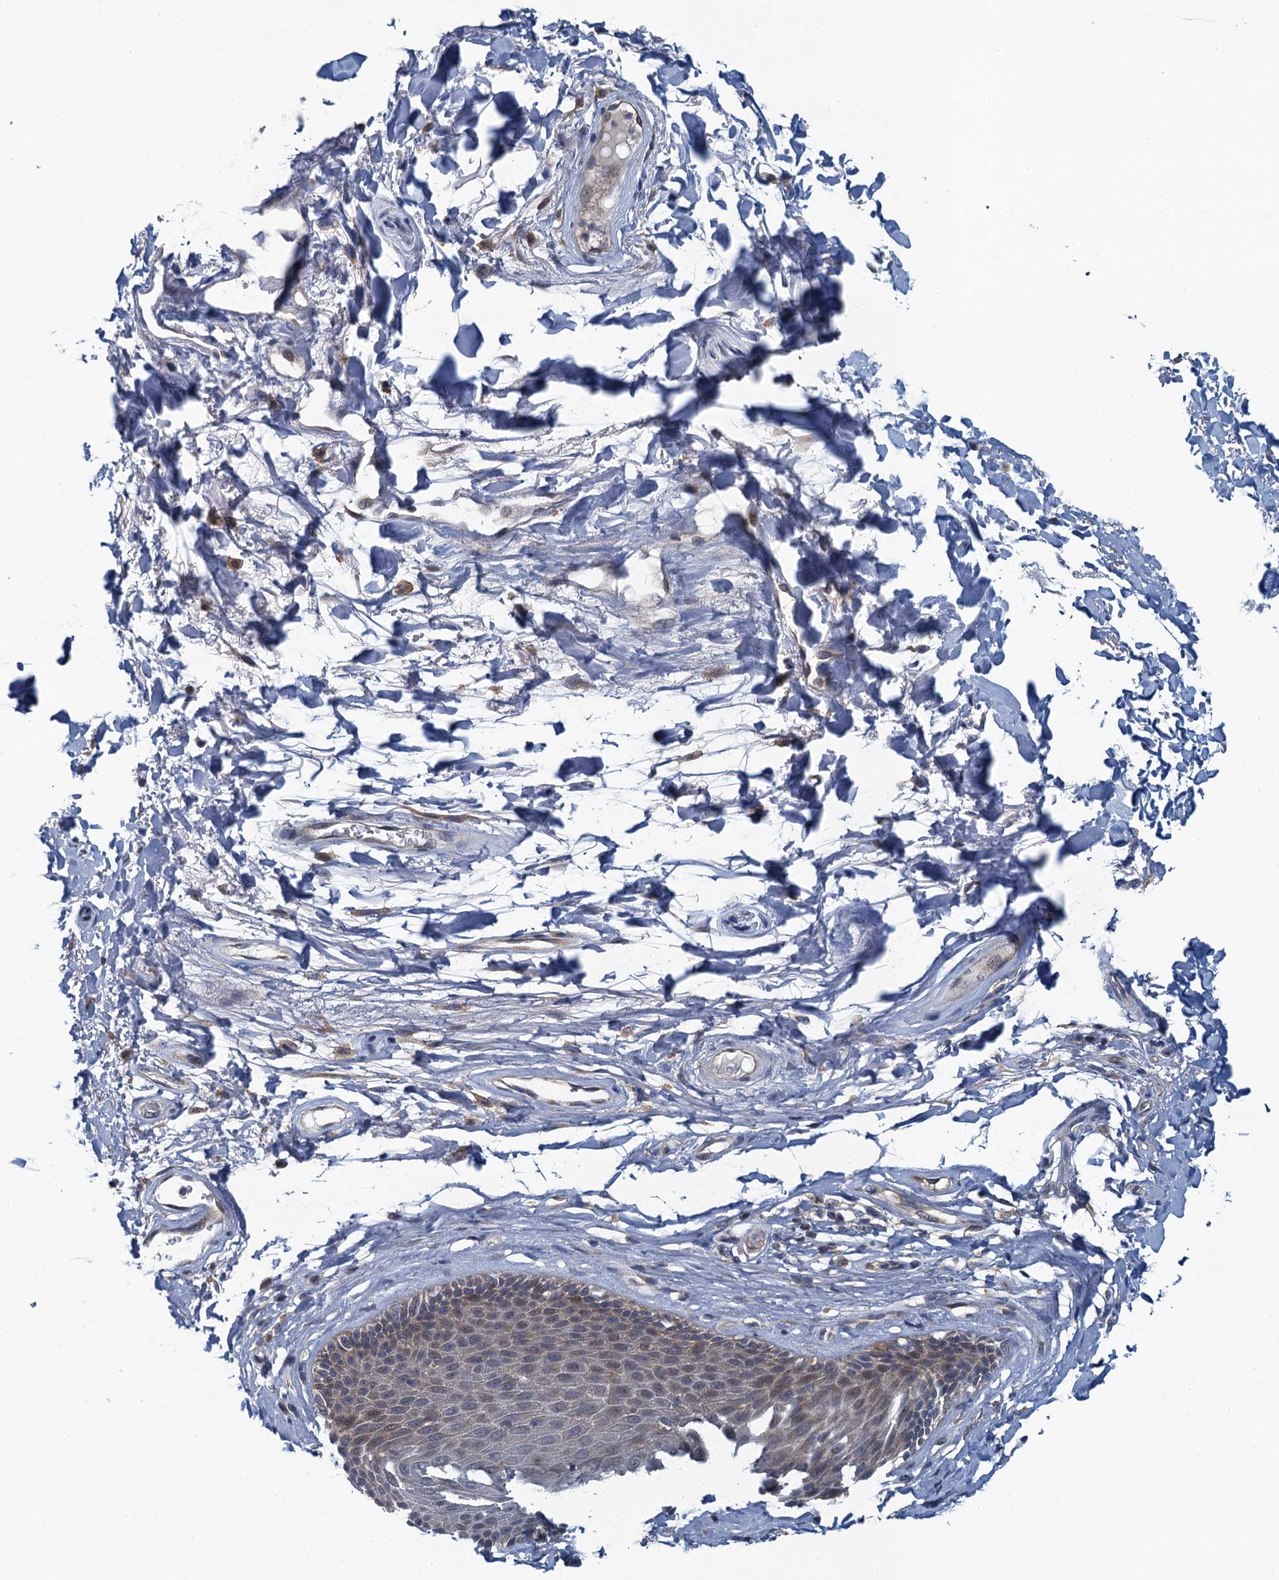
{"staining": {"intensity": "weak", "quantity": "<25%", "location": "cytoplasmic/membranous"}, "tissue": "skin", "cell_type": "Epidermal cells", "image_type": "normal", "snomed": [{"axis": "morphology", "description": "Normal tissue, NOS"}, {"axis": "topography", "description": "Anal"}], "caption": "The IHC image has no significant staining in epidermal cells of skin. (DAB (3,3'-diaminobenzidine) IHC visualized using brightfield microscopy, high magnification).", "gene": "NCKAP1L", "patient": {"sex": "male", "age": 74}}